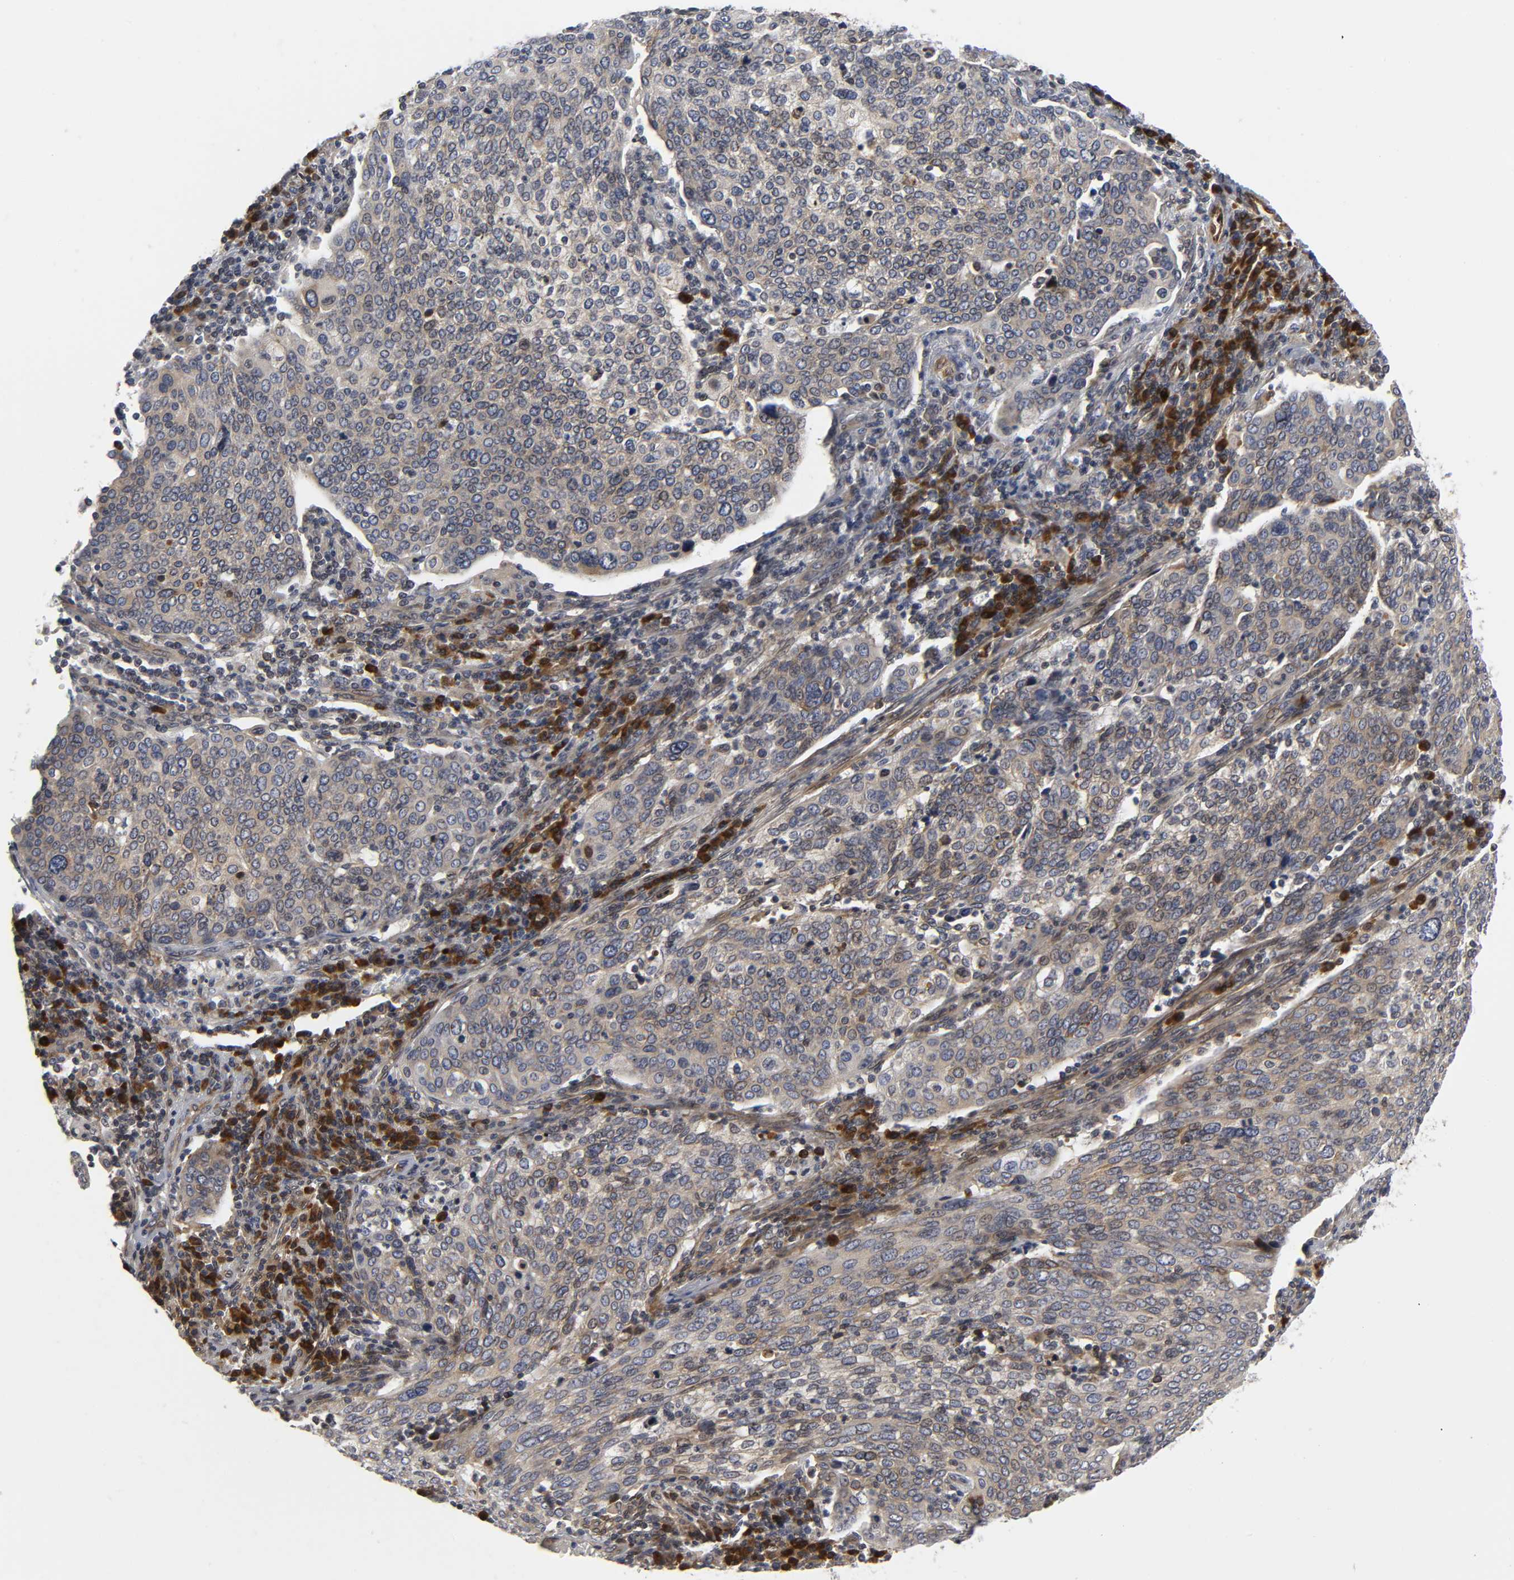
{"staining": {"intensity": "weak", "quantity": "25%-75%", "location": "cytoplasmic/membranous"}, "tissue": "cervical cancer", "cell_type": "Tumor cells", "image_type": "cancer", "snomed": [{"axis": "morphology", "description": "Squamous cell carcinoma, NOS"}, {"axis": "topography", "description": "Cervix"}], "caption": "DAB (3,3'-diaminobenzidine) immunohistochemical staining of human squamous cell carcinoma (cervical) reveals weak cytoplasmic/membranous protein positivity in about 25%-75% of tumor cells.", "gene": "ASB6", "patient": {"sex": "female", "age": 40}}